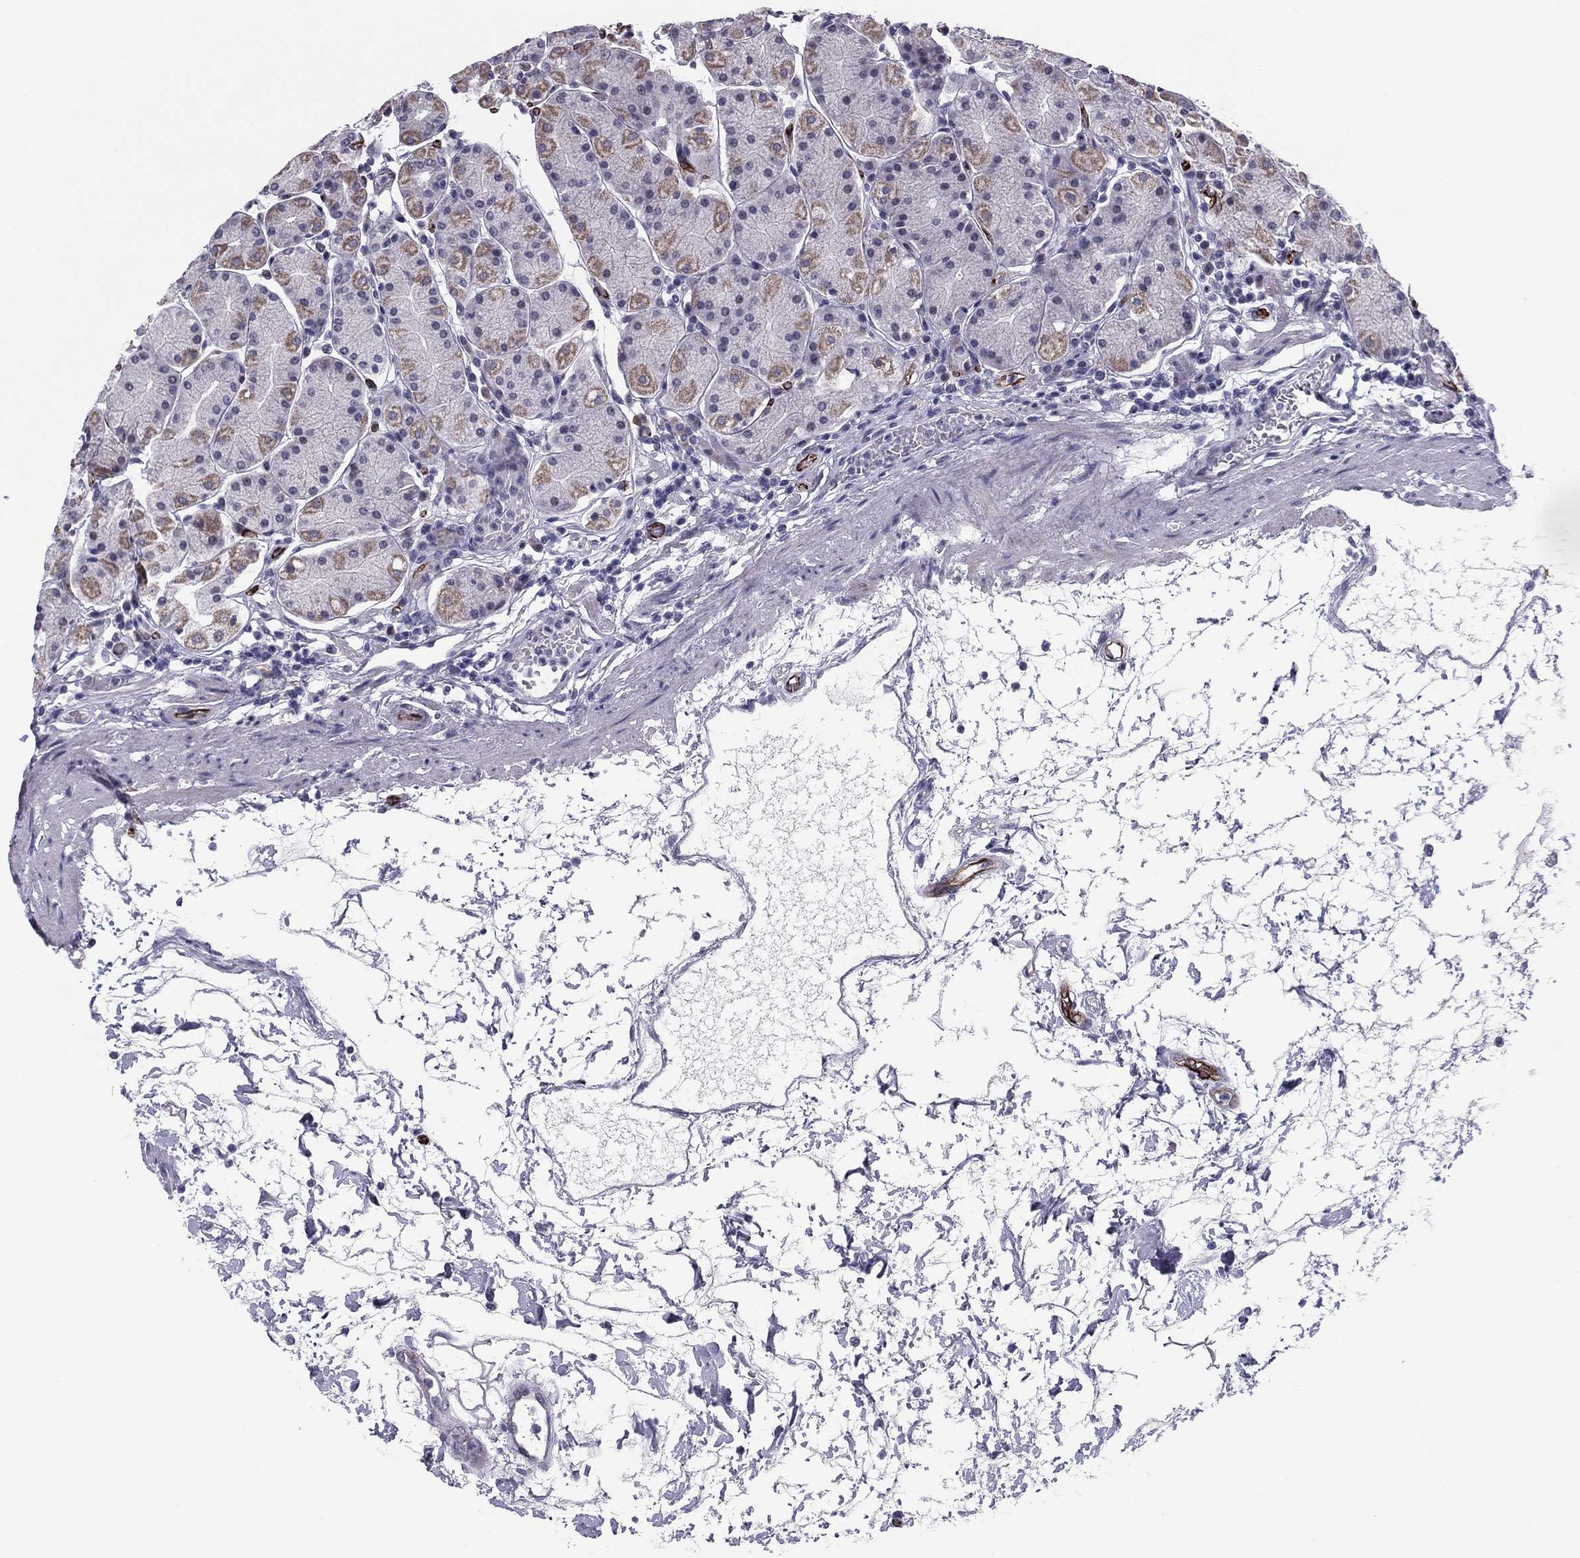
{"staining": {"intensity": "weak", "quantity": "<25%", "location": "cytoplasmic/membranous"}, "tissue": "stomach", "cell_type": "Glandular cells", "image_type": "normal", "snomed": [{"axis": "morphology", "description": "Normal tissue, NOS"}, {"axis": "topography", "description": "Stomach"}], "caption": "Immunohistochemistry image of normal stomach stained for a protein (brown), which demonstrates no positivity in glandular cells. (IHC, brightfield microscopy, high magnification).", "gene": "ANKS4B", "patient": {"sex": "male", "age": 54}}